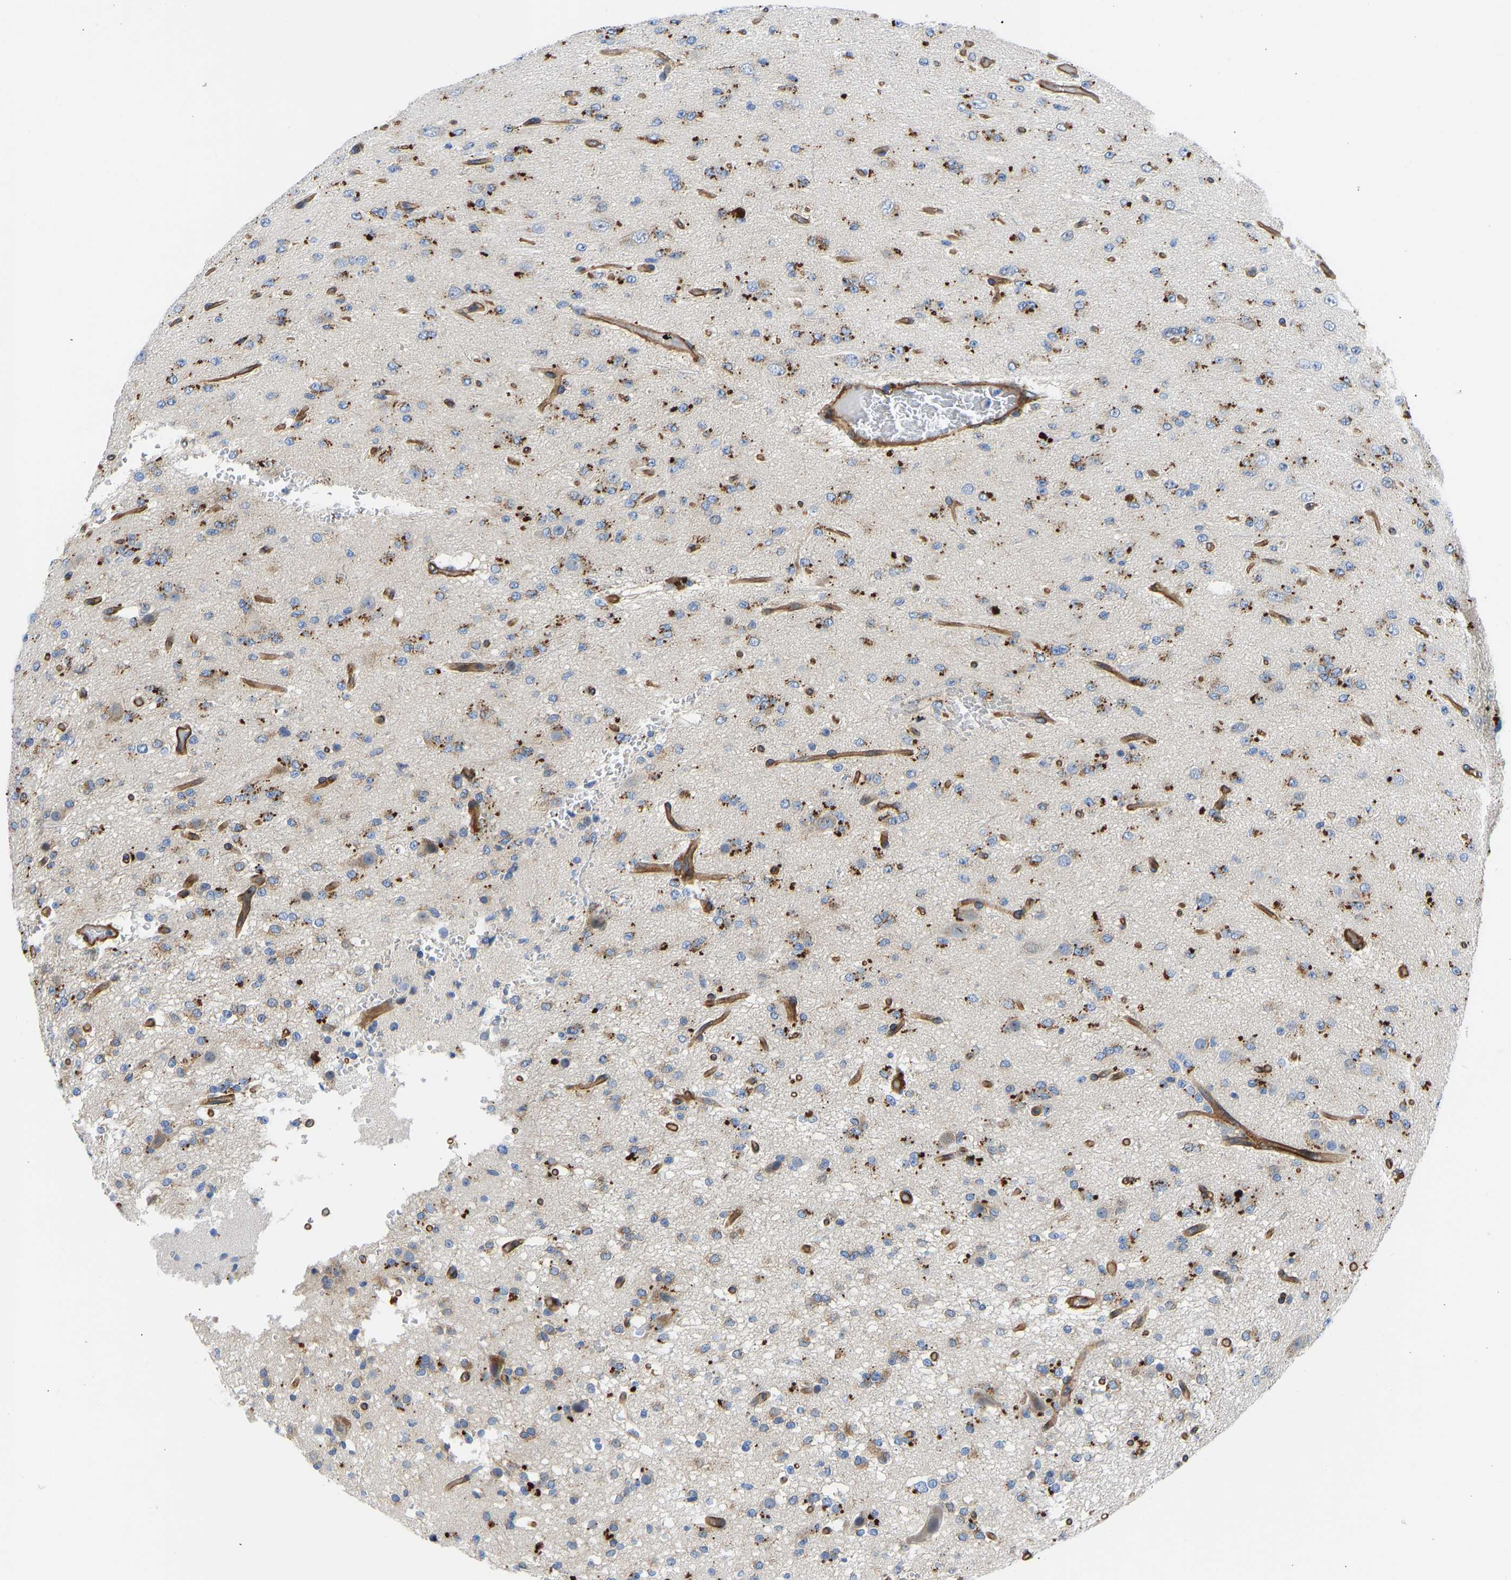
{"staining": {"intensity": "moderate", "quantity": ">75%", "location": "cytoplasmic/membranous"}, "tissue": "glioma", "cell_type": "Tumor cells", "image_type": "cancer", "snomed": [{"axis": "morphology", "description": "Glioma, malignant, Low grade"}, {"axis": "topography", "description": "Brain"}], "caption": "Immunohistochemistry (IHC) staining of glioma, which displays medium levels of moderate cytoplasmic/membranous expression in approximately >75% of tumor cells indicating moderate cytoplasmic/membranous protein positivity. The staining was performed using DAB (brown) for protein detection and nuclei were counterstained in hematoxylin (blue).", "gene": "MYO1C", "patient": {"sex": "male", "age": 38}}